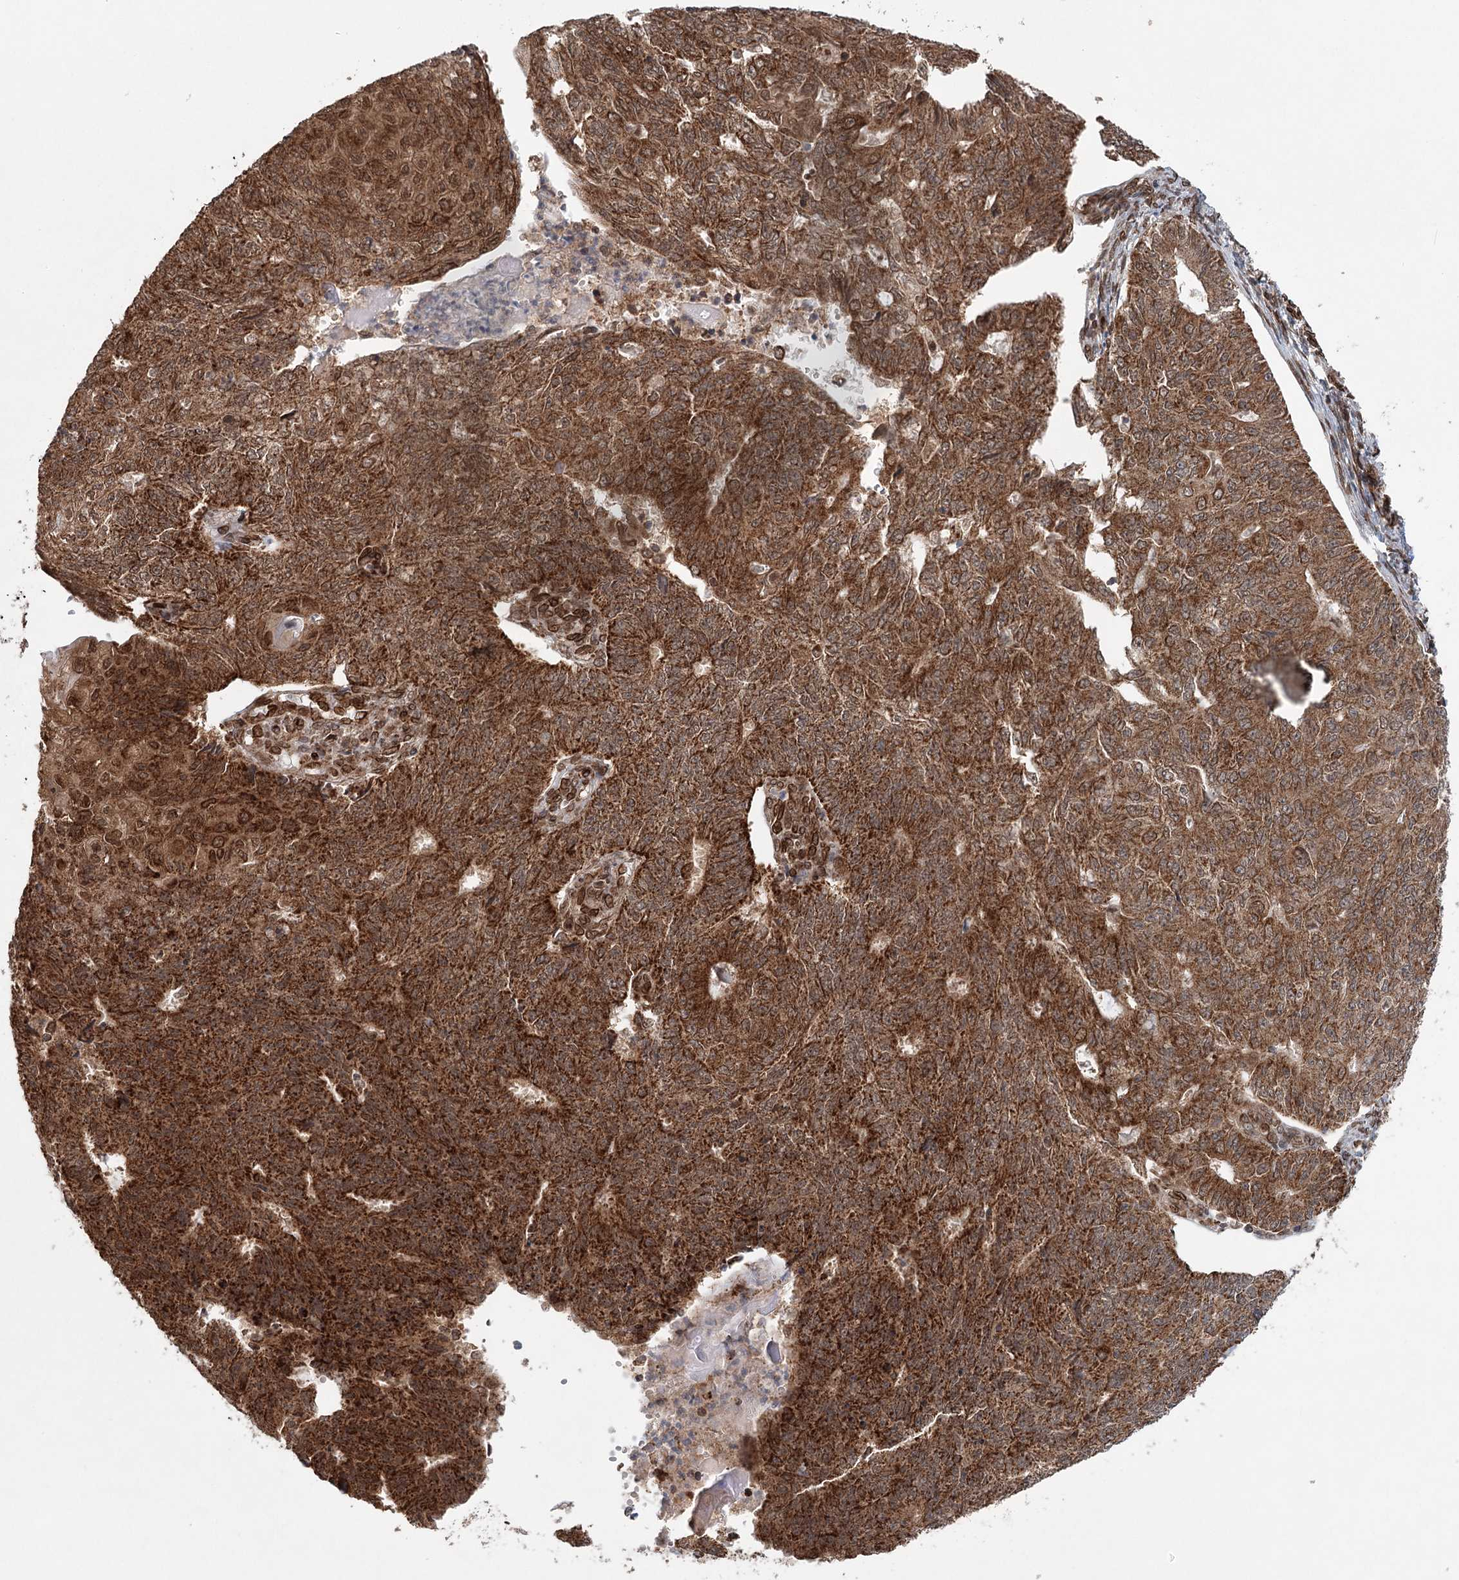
{"staining": {"intensity": "strong", "quantity": ">75%", "location": "cytoplasmic/membranous"}, "tissue": "endometrial cancer", "cell_type": "Tumor cells", "image_type": "cancer", "snomed": [{"axis": "morphology", "description": "Adenocarcinoma, NOS"}, {"axis": "topography", "description": "Endometrium"}], "caption": "The histopathology image reveals staining of adenocarcinoma (endometrial), revealing strong cytoplasmic/membranous protein expression (brown color) within tumor cells. (IHC, brightfield microscopy, high magnification).", "gene": "BCKDHA", "patient": {"sex": "female", "age": 32}}